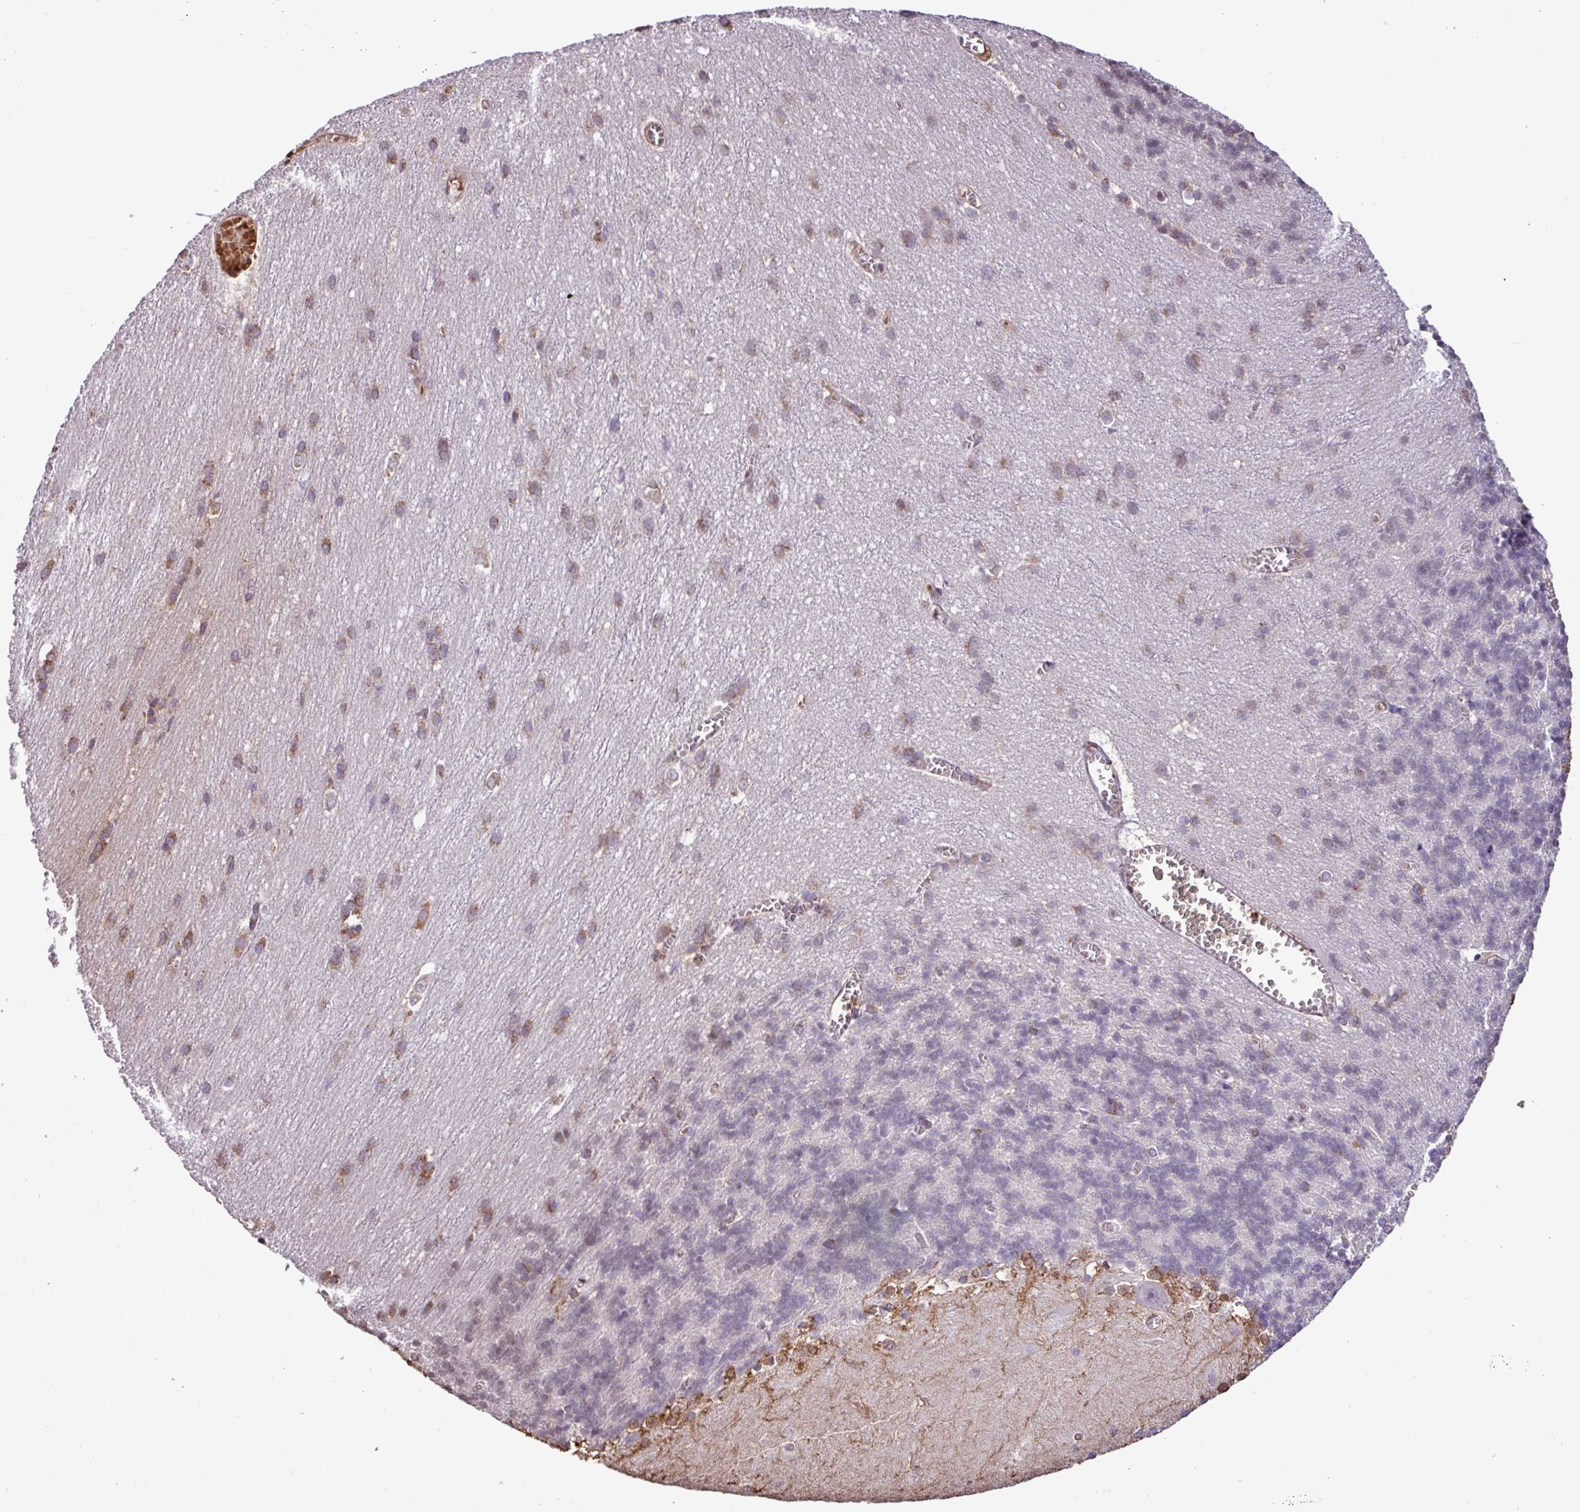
{"staining": {"intensity": "moderate", "quantity": "<25%", "location": "cytoplasmic/membranous,nuclear"}, "tissue": "cerebellum", "cell_type": "Cells in granular layer", "image_type": "normal", "snomed": [{"axis": "morphology", "description": "Normal tissue, NOS"}, {"axis": "topography", "description": "Cerebellum"}], "caption": "The immunohistochemical stain highlights moderate cytoplasmic/membranous,nuclear staining in cells in granular layer of benign cerebellum.", "gene": "CHST11", "patient": {"sex": "male", "age": 37}}